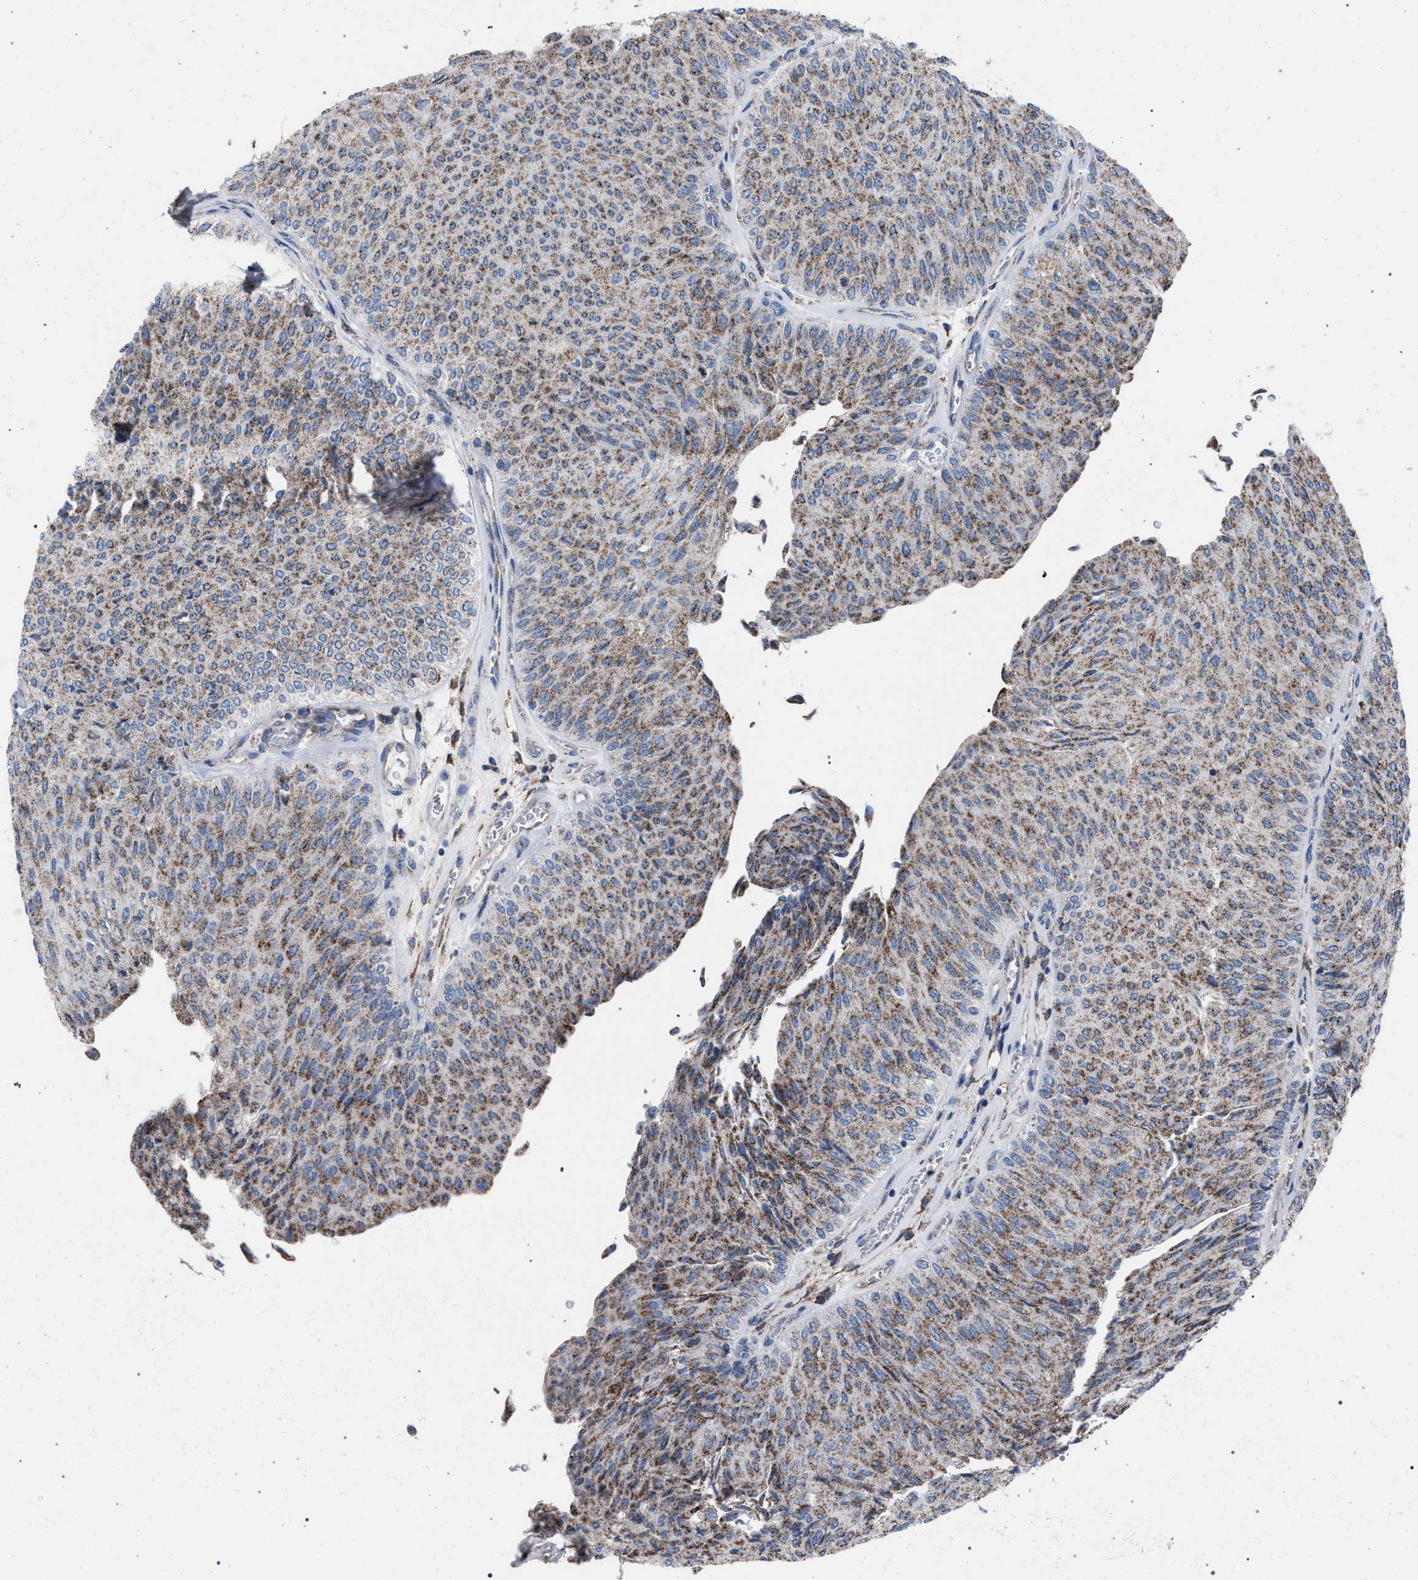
{"staining": {"intensity": "moderate", "quantity": ">75%", "location": "cytoplasmic/membranous"}, "tissue": "urothelial cancer", "cell_type": "Tumor cells", "image_type": "cancer", "snomed": [{"axis": "morphology", "description": "Urothelial carcinoma, Low grade"}, {"axis": "topography", "description": "Urinary bladder"}], "caption": "Protein staining exhibits moderate cytoplasmic/membranous expression in about >75% of tumor cells in urothelial cancer.", "gene": "HSD17B4", "patient": {"sex": "male", "age": 78}}